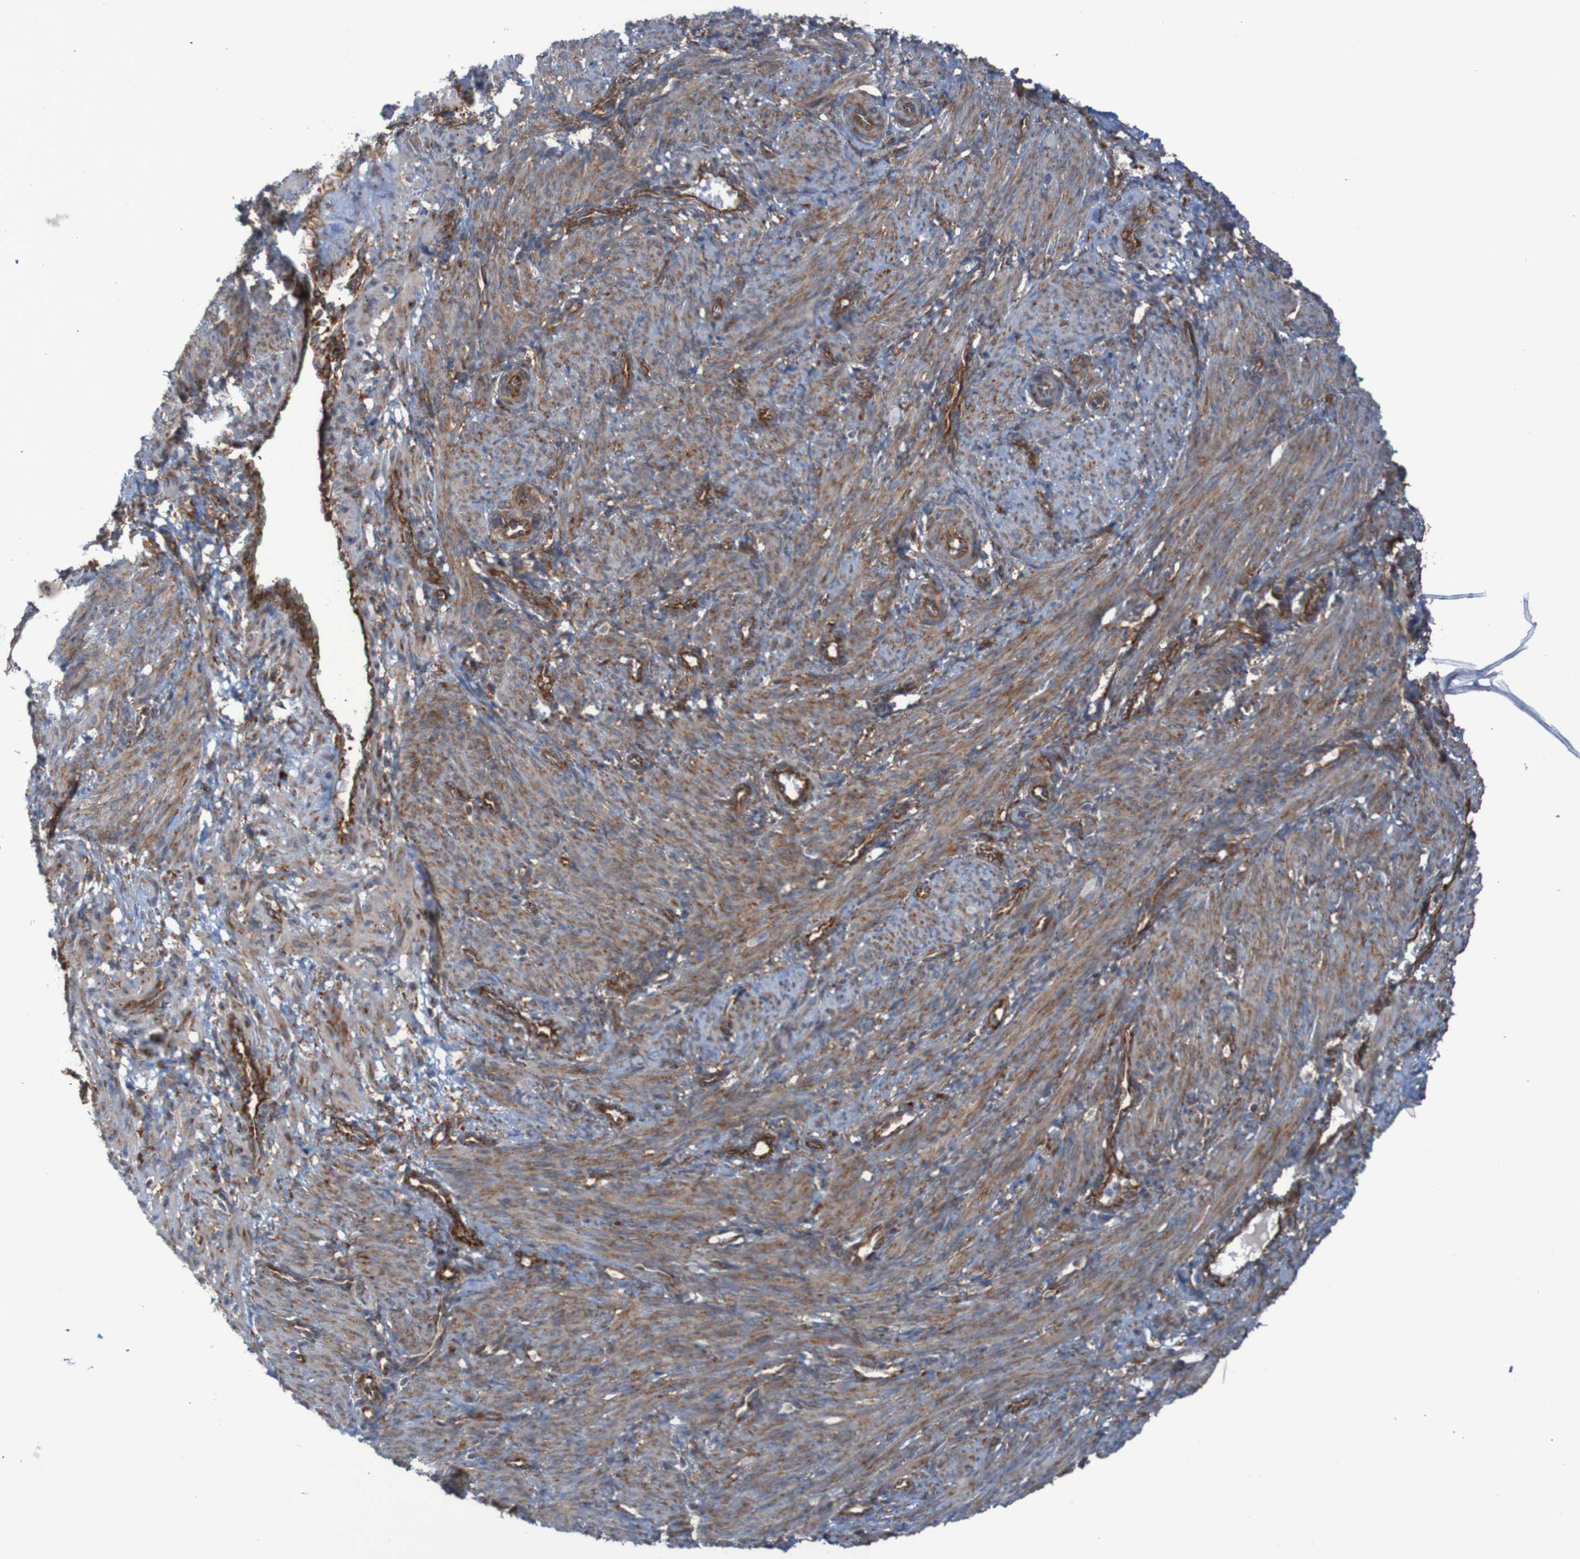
{"staining": {"intensity": "moderate", "quantity": ">75%", "location": "cytoplasmic/membranous"}, "tissue": "smooth muscle", "cell_type": "Smooth muscle cells", "image_type": "normal", "snomed": [{"axis": "morphology", "description": "Normal tissue, NOS"}, {"axis": "topography", "description": "Endometrium"}], "caption": "High-power microscopy captured an IHC histopathology image of benign smooth muscle, revealing moderate cytoplasmic/membranous expression in approximately >75% of smooth muscle cells.", "gene": "RPL10", "patient": {"sex": "female", "age": 33}}